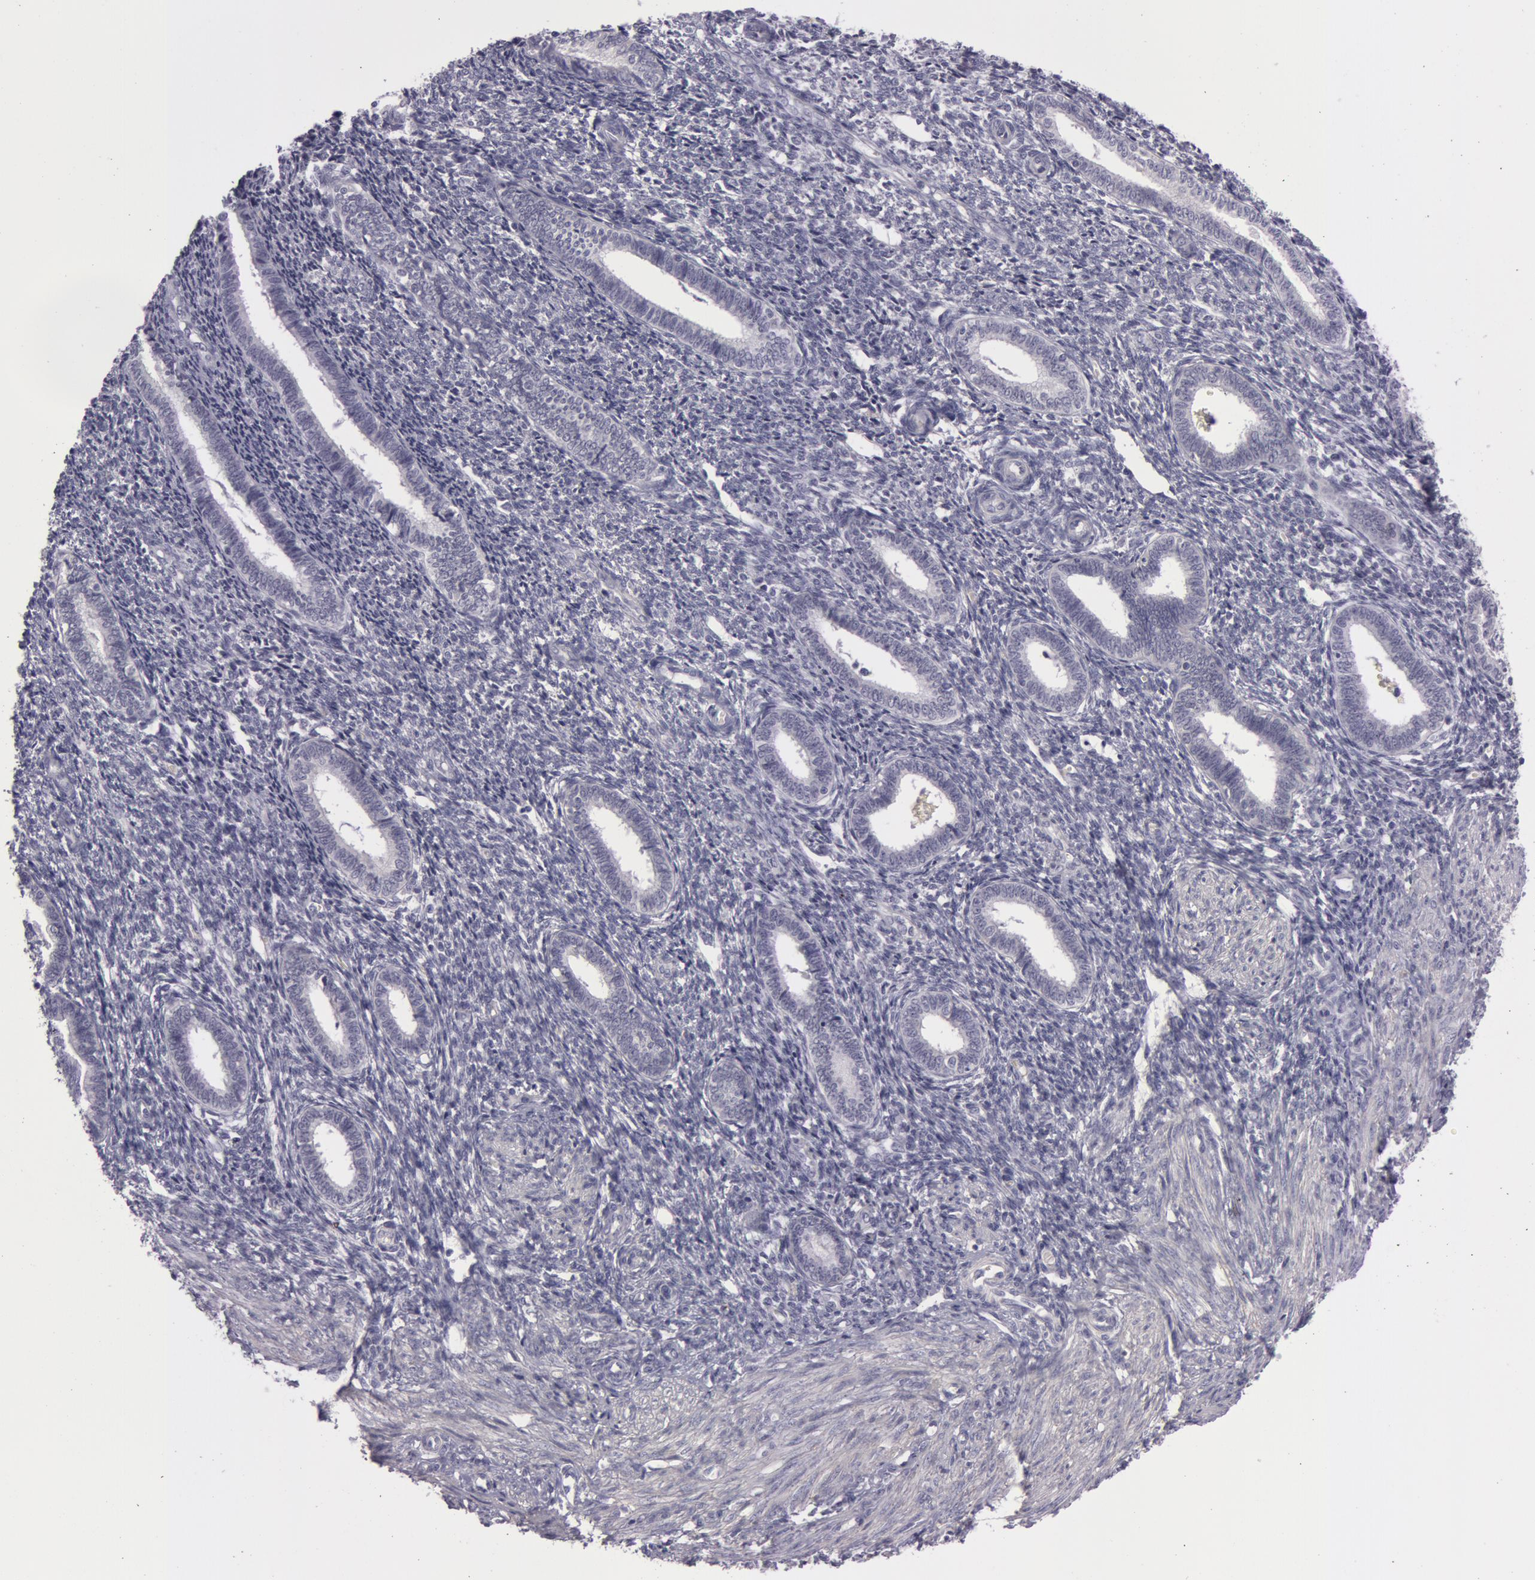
{"staining": {"intensity": "negative", "quantity": "none", "location": "none"}, "tissue": "endometrium", "cell_type": "Cells in endometrial stroma", "image_type": "normal", "snomed": [{"axis": "morphology", "description": "Normal tissue, NOS"}, {"axis": "topography", "description": "Endometrium"}], "caption": "DAB immunohistochemical staining of normal endometrium exhibits no significant positivity in cells in endometrial stroma. (Immunohistochemistry (ihc), brightfield microscopy, high magnification).", "gene": "IL1RN", "patient": {"sex": "female", "age": 27}}